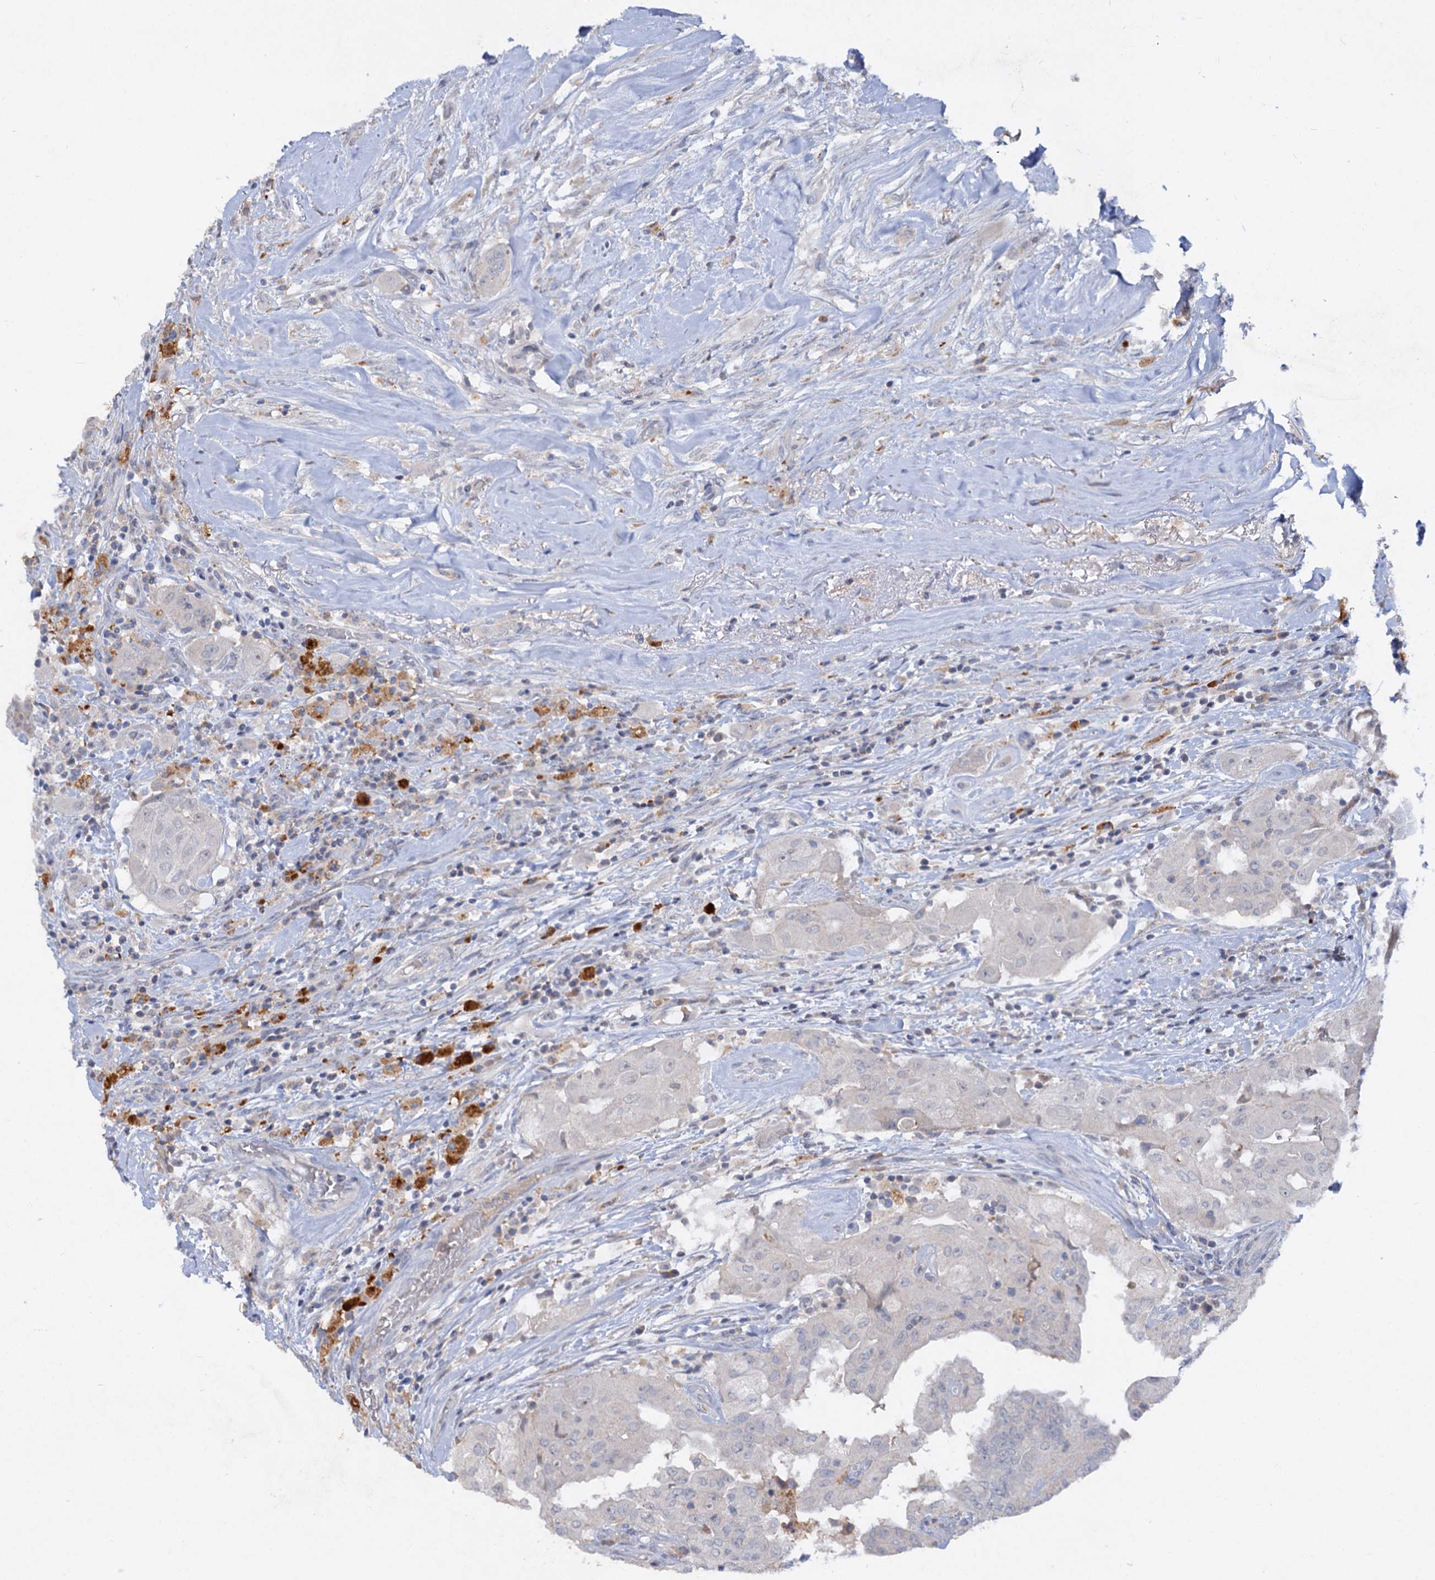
{"staining": {"intensity": "negative", "quantity": "none", "location": "none"}, "tissue": "thyroid cancer", "cell_type": "Tumor cells", "image_type": "cancer", "snomed": [{"axis": "morphology", "description": "Papillary adenocarcinoma, NOS"}, {"axis": "topography", "description": "Thyroid gland"}], "caption": "Immunohistochemical staining of human thyroid papillary adenocarcinoma demonstrates no significant positivity in tumor cells.", "gene": "ATP4A", "patient": {"sex": "female", "age": 59}}